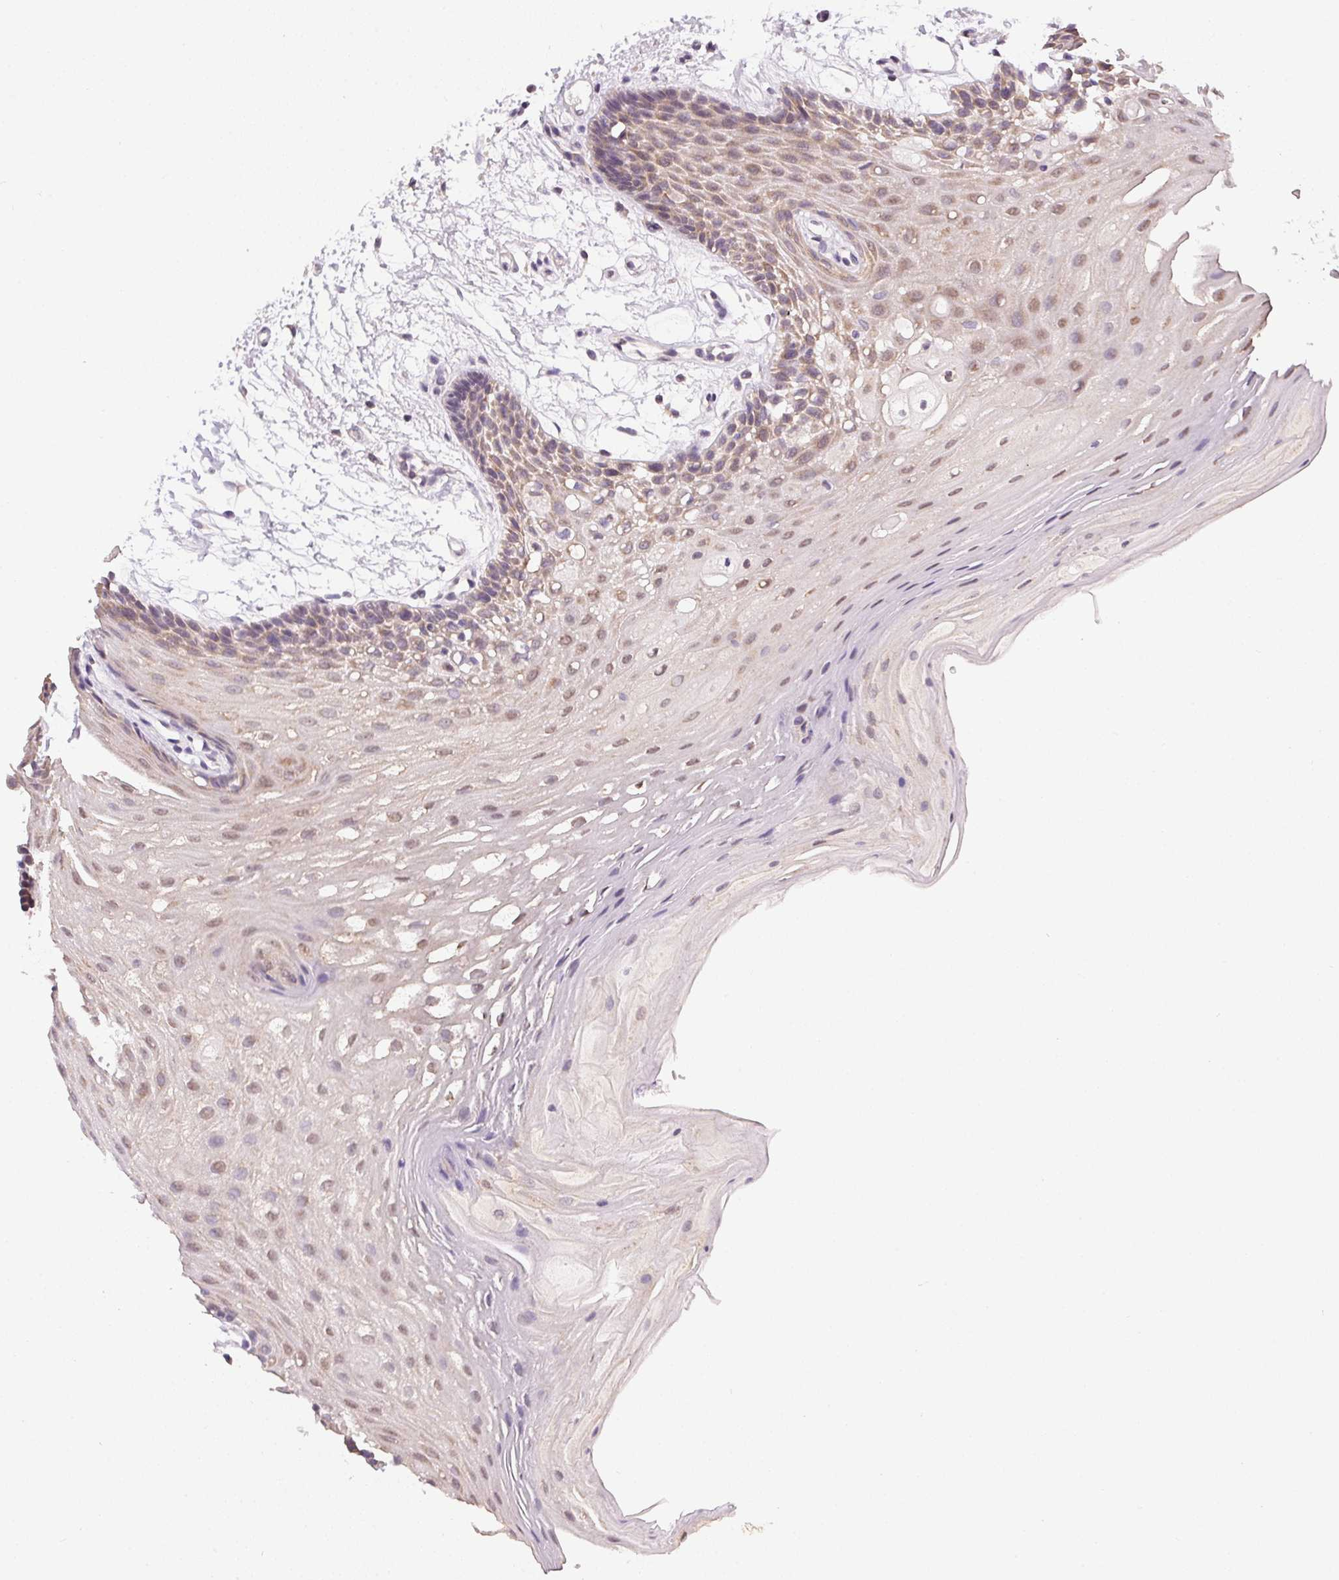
{"staining": {"intensity": "weak", "quantity": "25%-75%", "location": "cytoplasmic/membranous,nuclear"}, "tissue": "oral mucosa", "cell_type": "Squamous epithelial cells", "image_type": "normal", "snomed": [{"axis": "morphology", "description": "Normal tissue, NOS"}, {"axis": "morphology", "description": "Squamous cell carcinoma, NOS"}, {"axis": "topography", "description": "Oral tissue"}, {"axis": "topography", "description": "Tounge, NOS"}, {"axis": "topography", "description": "Head-Neck"}], "caption": "IHC photomicrograph of unremarkable oral mucosa: oral mucosa stained using immunohistochemistry (IHC) displays low levels of weak protein expression localized specifically in the cytoplasmic/membranous,nuclear of squamous epithelial cells, appearing as a cytoplasmic/membranous,nuclear brown color.", "gene": "SPACA9", "patient": {"sex": "male", "age": 62}}